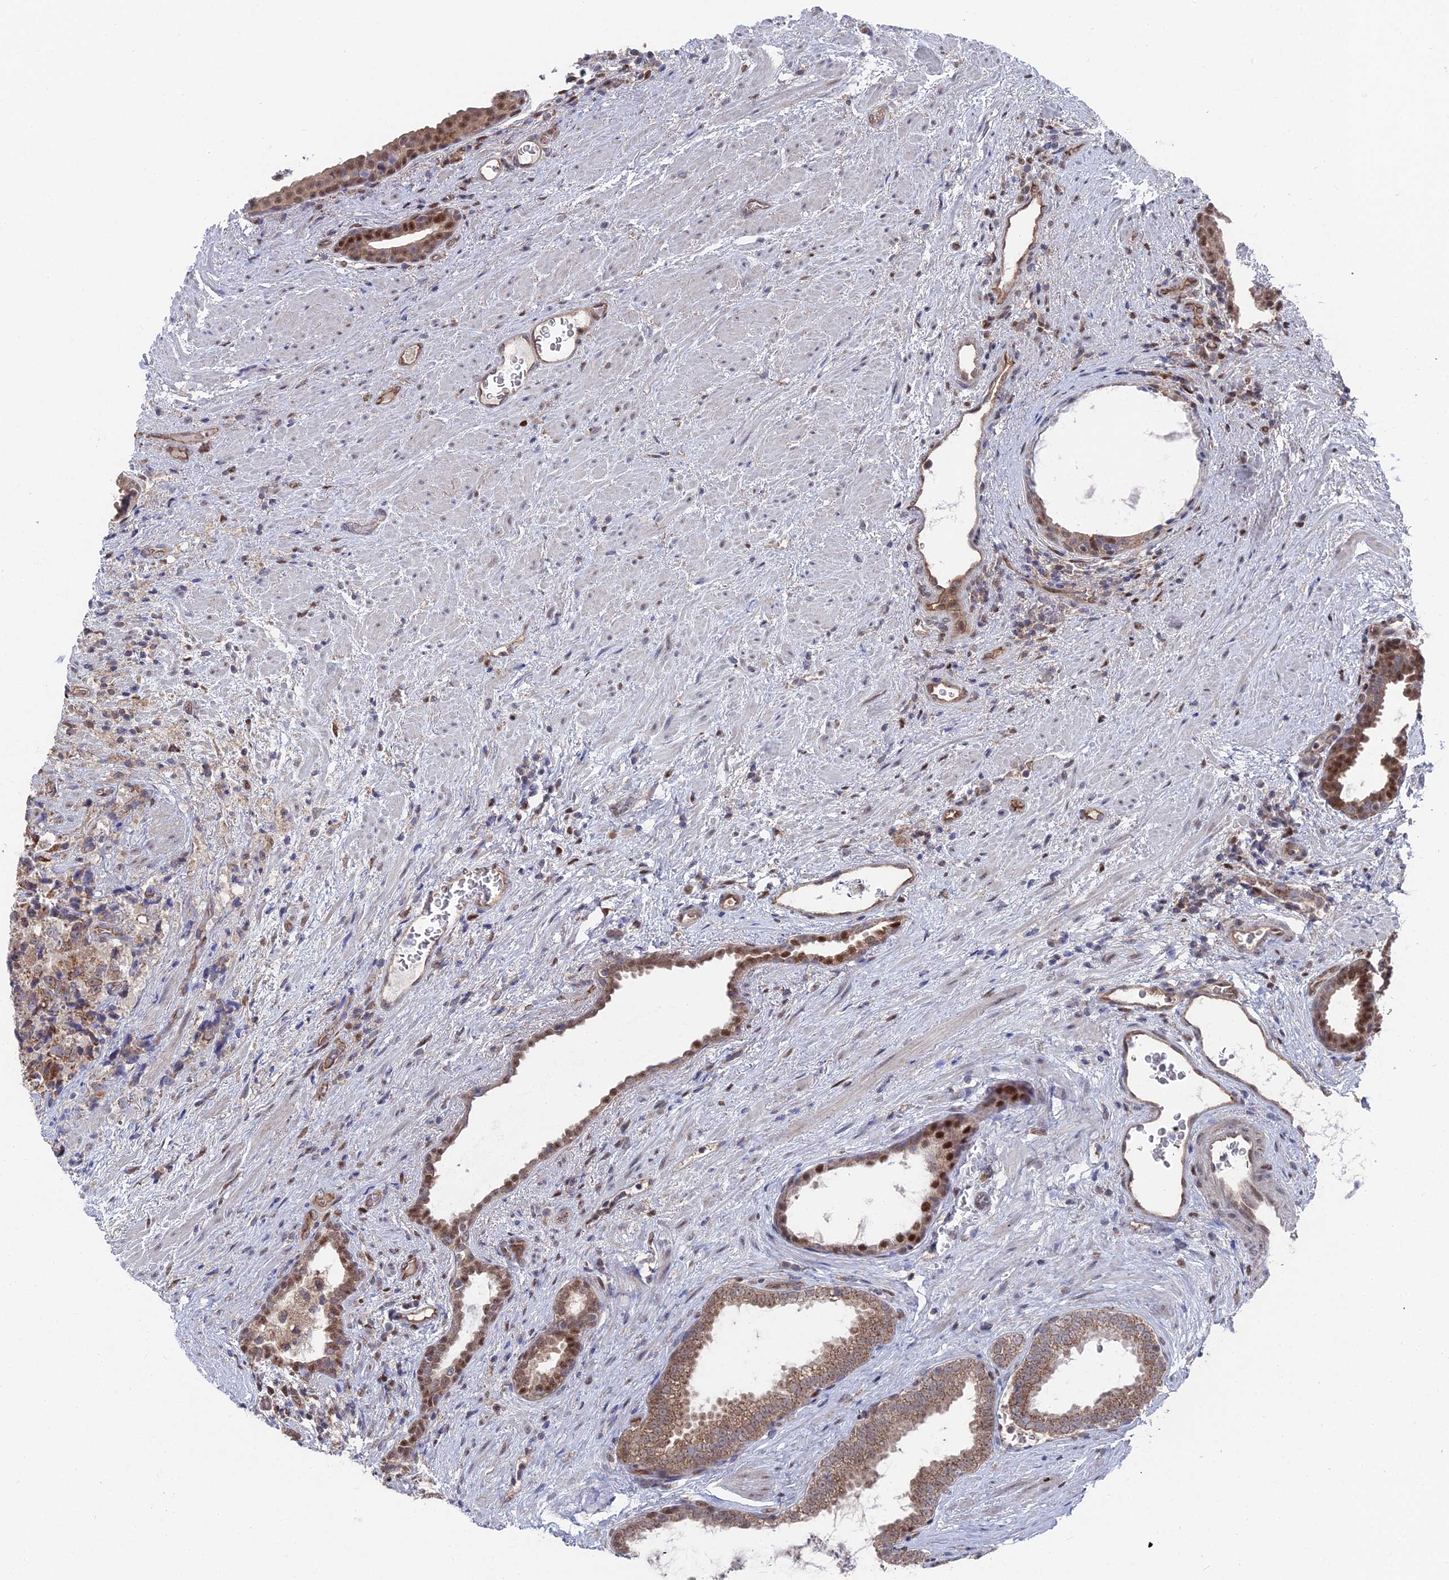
{"staining": {"intensity": "moderate", "quantity": ">75%", "location": "cytoplasmic/membranous,nuclear"}, "tissue": "prostate cancer", "cell_type": "Tumor cells", "image_type": "cancer", "snomed": [{"axis": "morphology", "description": "Adenocarcinoma, High grade"}, {"axis": "topography", "description": "Prostate"}], "caption": "Moderate cytoplasmic/membranous and nuclear staining is appreciated in approximately >75% of tumor cells in prostate cancer. The protein of interest is shown in brown color, while the nuclei are stained blue.", "gene": "UNC5D", "patient": {"sex": "male", "age": 70}}